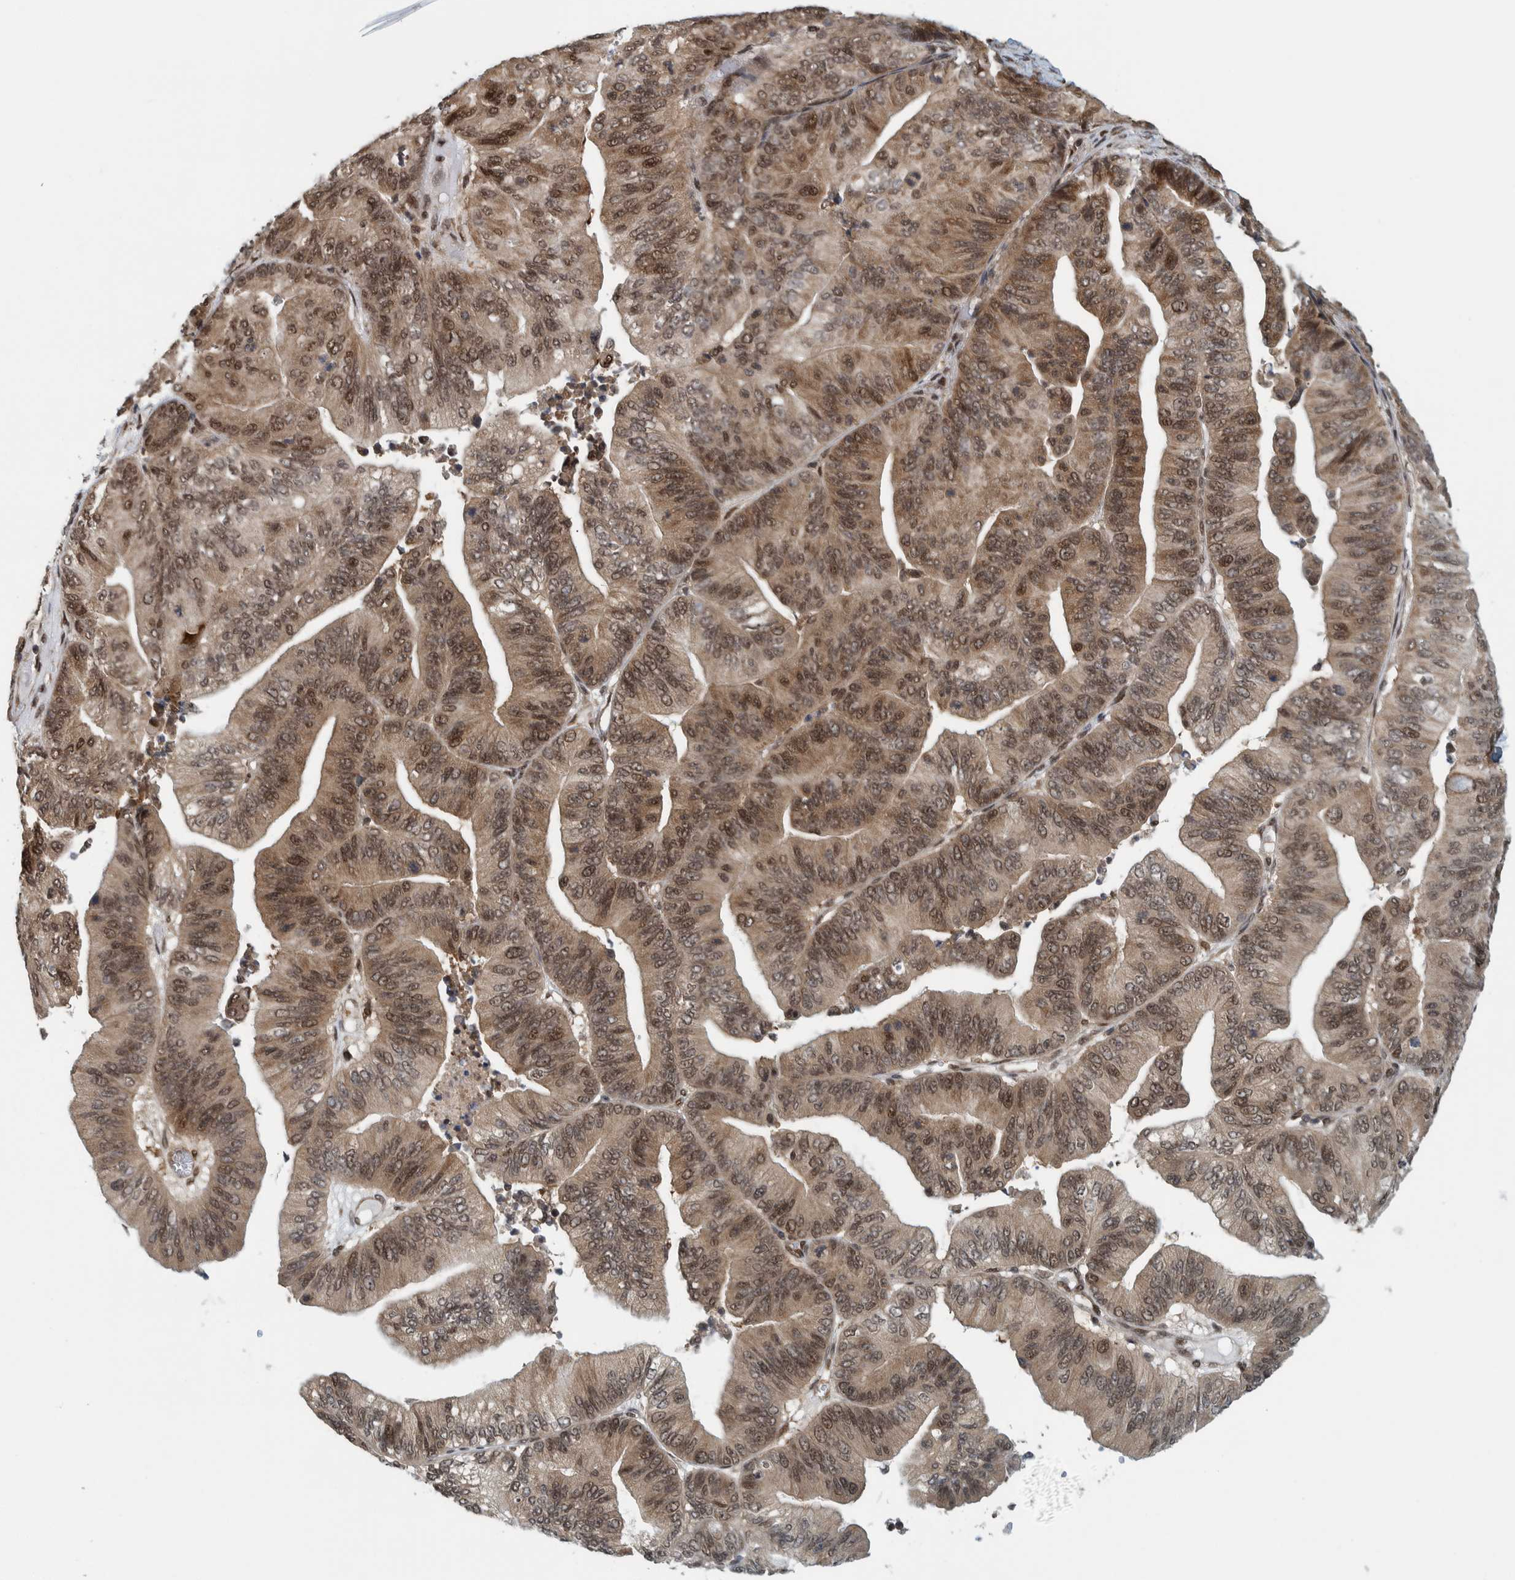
{"staining": {"intensity": "moderate", "quantity": ">75%", "location": "cytoplasmic/membranous,nuclear"}, "tissue": "ovarian cancer", "cell_type": "Tumor cells", "image_type": "cancer", "snomed": [{"axis": "morphology", "description": "Cystadenocarcinoma, mucinous, NOS"}, {"axis": "topography", "description": "Ovary"}], "caption": "This micrograph shows ovarian mucinous cystadenocarcinoma stained with immunohistochemistry to label a protein in brown. The cytoplasmic/membranous and nuclear of tumor cells show moderate positivity for the protein. Nuclei are counter-stained blue.", "gene": "COPS3", "patient": {"sex": "female", "age": 61}}